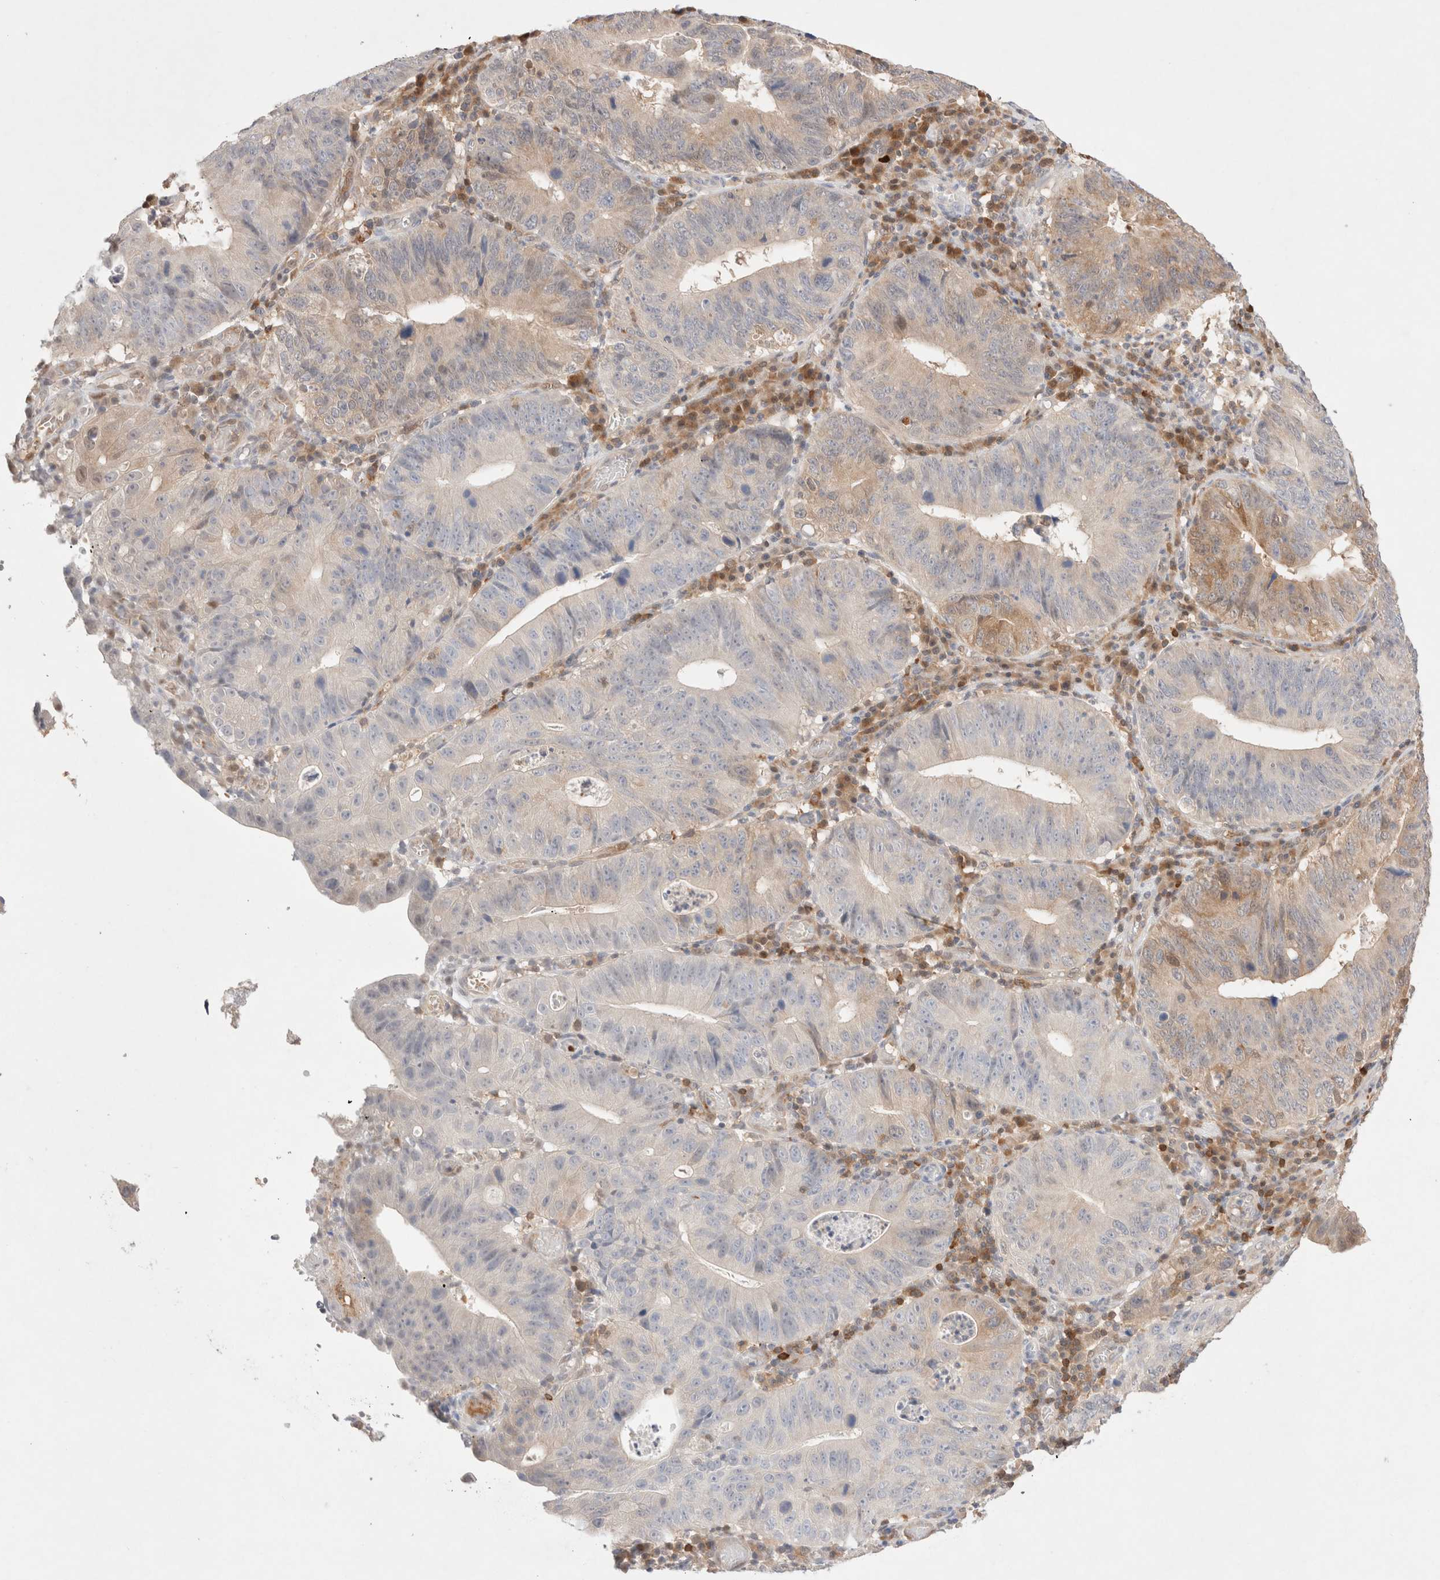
{"staining": {"intensity": "moderate", "quantity": "<25%", "location": "cytoplasmic/membranous"}, "tissue": "stomach cancer", "cell_type": "Tumor cells", "image_type": "cancer", "snomed": [{"axis": "morphology", "description": "Adenocarcinoma, NOS"}, {"axis": "topography", "description": "Stomach"}], "caption": "Protein expression analysis of human stomach cancer (adenocarcinoma) reveals moderate cytoplasmic/membranous expression in approximately <25% of tumor cells.", "gene": "STARD10", "patient": {"sex": "male", "age": 59}}